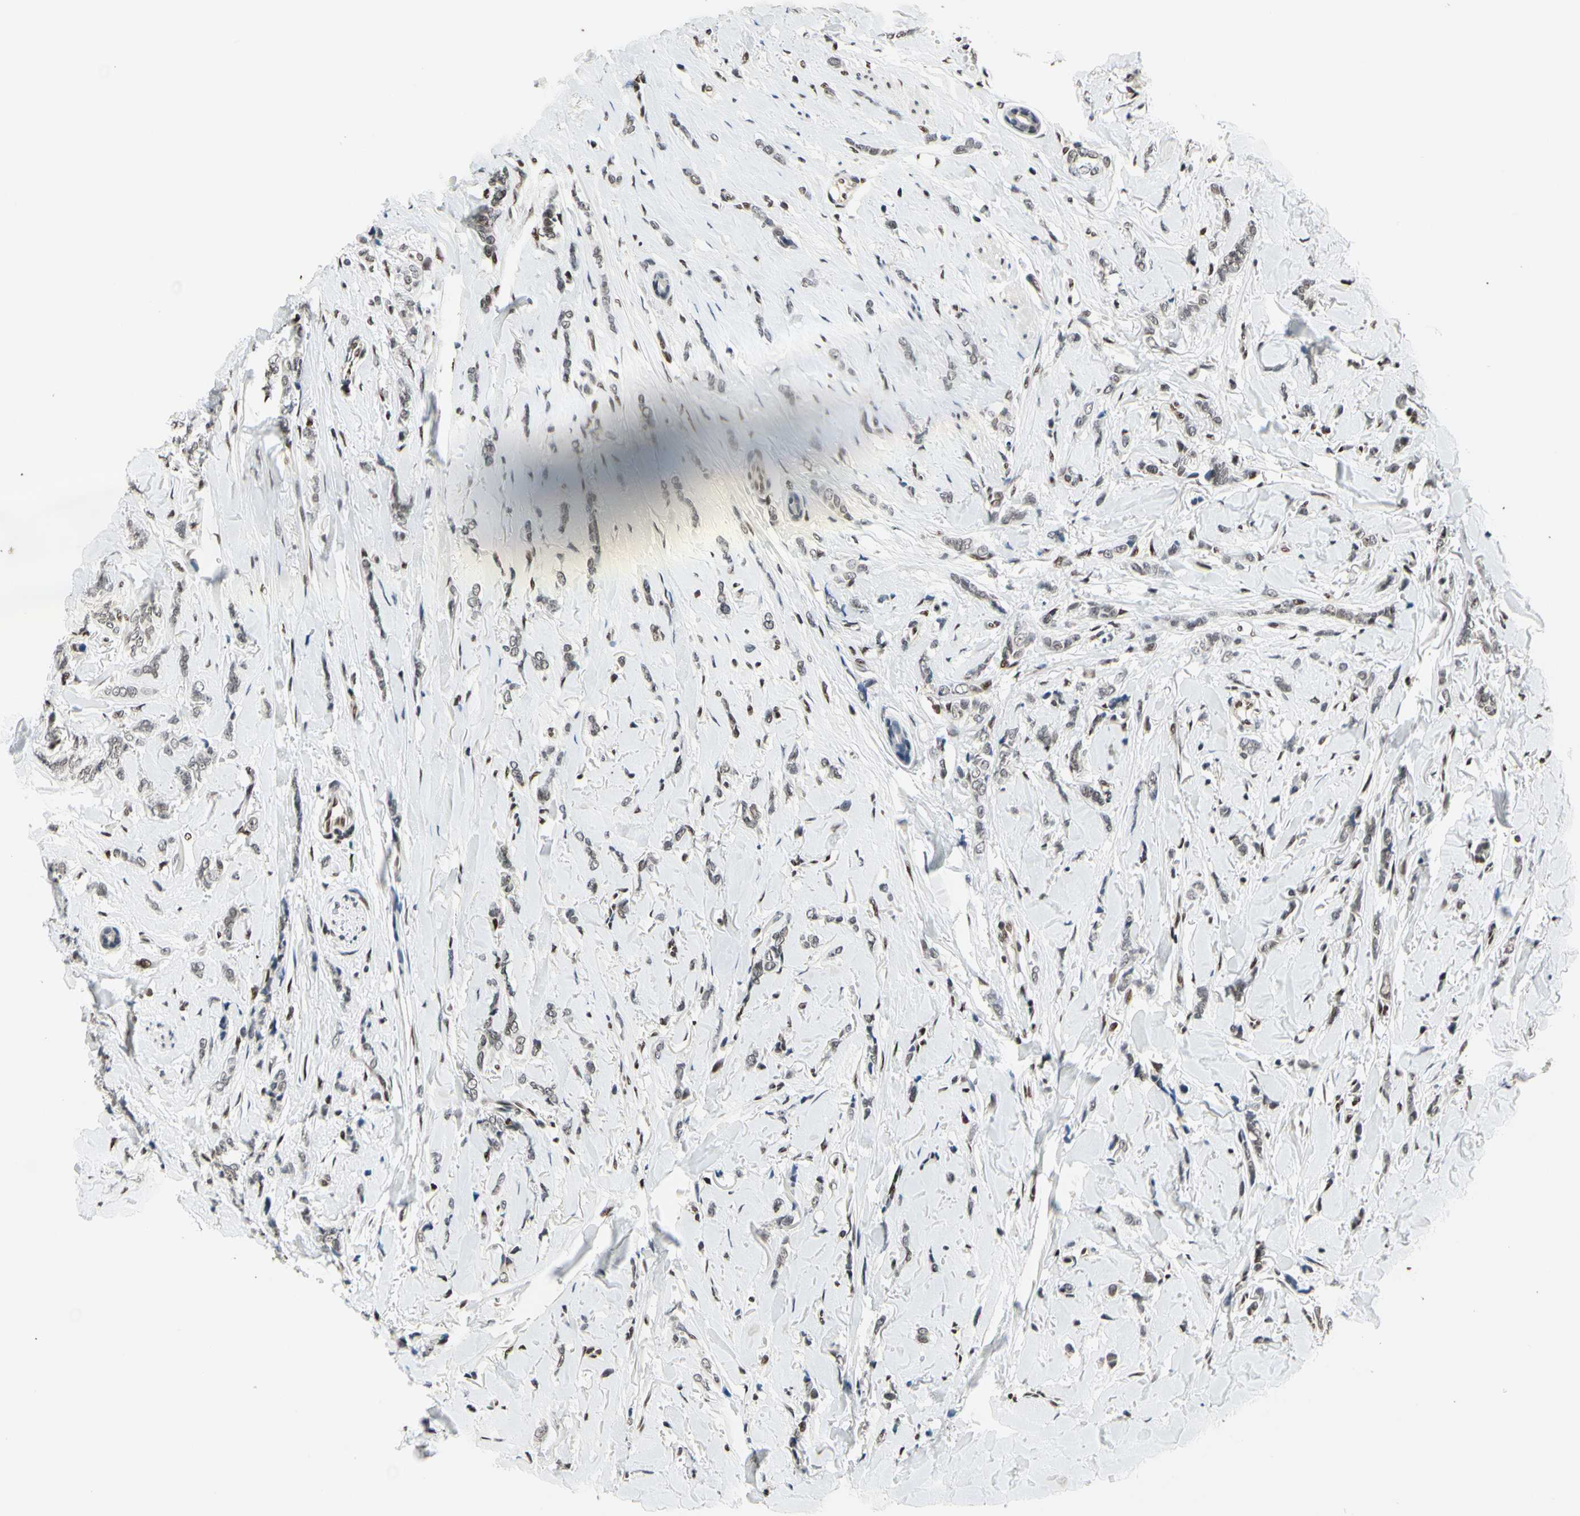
{"staining": {"intensity": "weak", "quantity": ">75%", "location": "nuclear"}, "tissue": "breast cancer", "cell_type": "Tumor cells", "image_type": "cancer", "snomed": [{"axis": "morphology", "description": "Lobular carcinoma"}, {"axis": "topography", "description": "Skin"}, {"axis": "topography", "description": "Breast"}], "caption": "Tumor cells reveal low levels of weak nuclear positivity in approximately >75% of cells in human lobular carcinoma (breast).", "gene": "RECQL", "patient": {"sex": "female", "age": 46}}